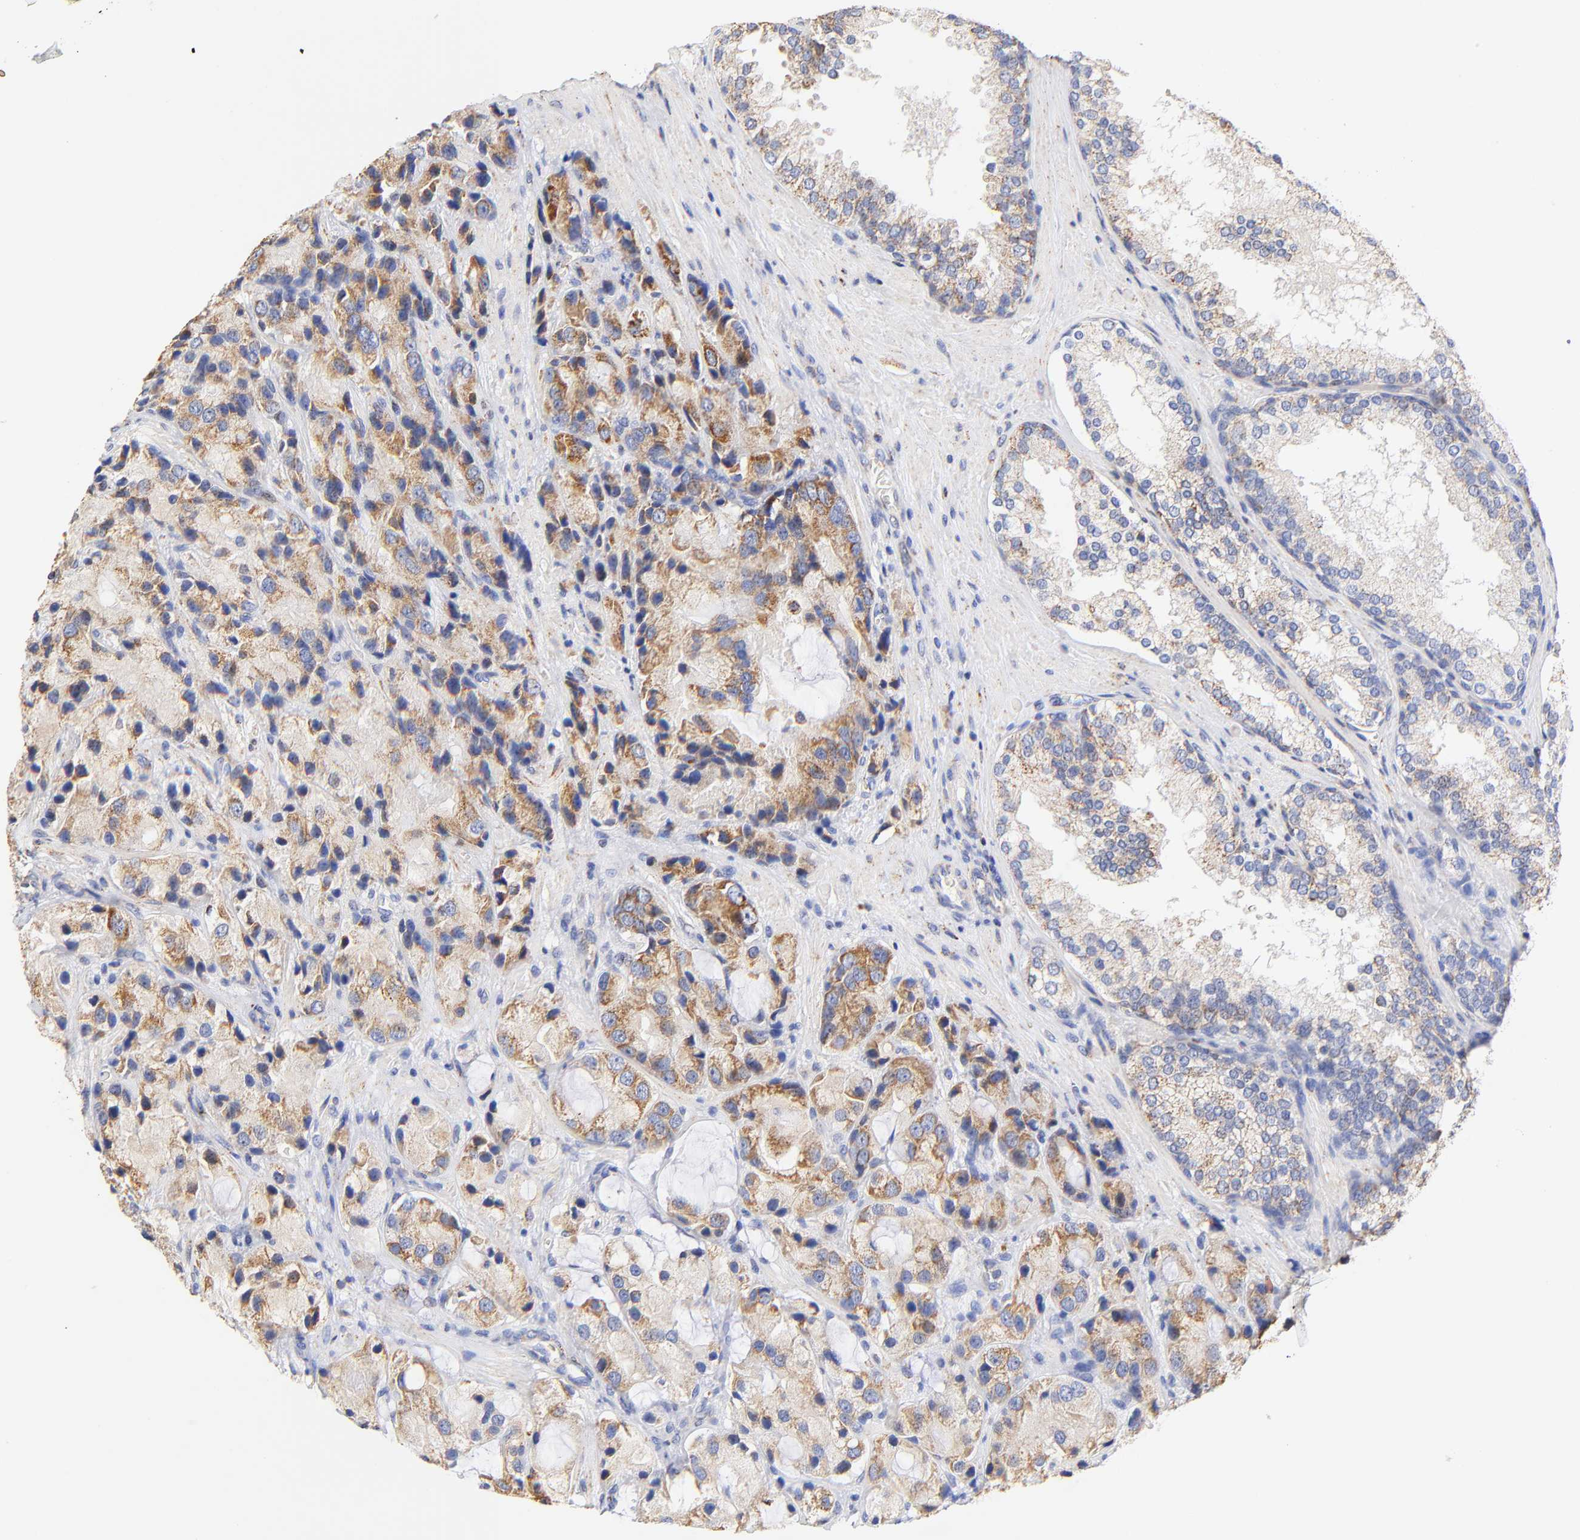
{"staining": {"intensity": "moderate", "quantity": ">75%", "location": "cytoplasmic/membranous"}, "tissue": "prostate cancer", "cell_type": "Tumor cells", "image_type": "cancer", "snomed": [{"axis": "morphology", "description": "Adenocarcinoma, High grade"}, {"axis": "topography", "description": "Prostate"}], "caption": "Immunohistochemical staining of high-grade adenocarcinoma (prostate) demonstrates moderate cytoplasmic/membranous protein positivity in about >75% of tumor cells.", "gene": "ATP5F1D", "patient": {"sex": "male", "age": 70}}